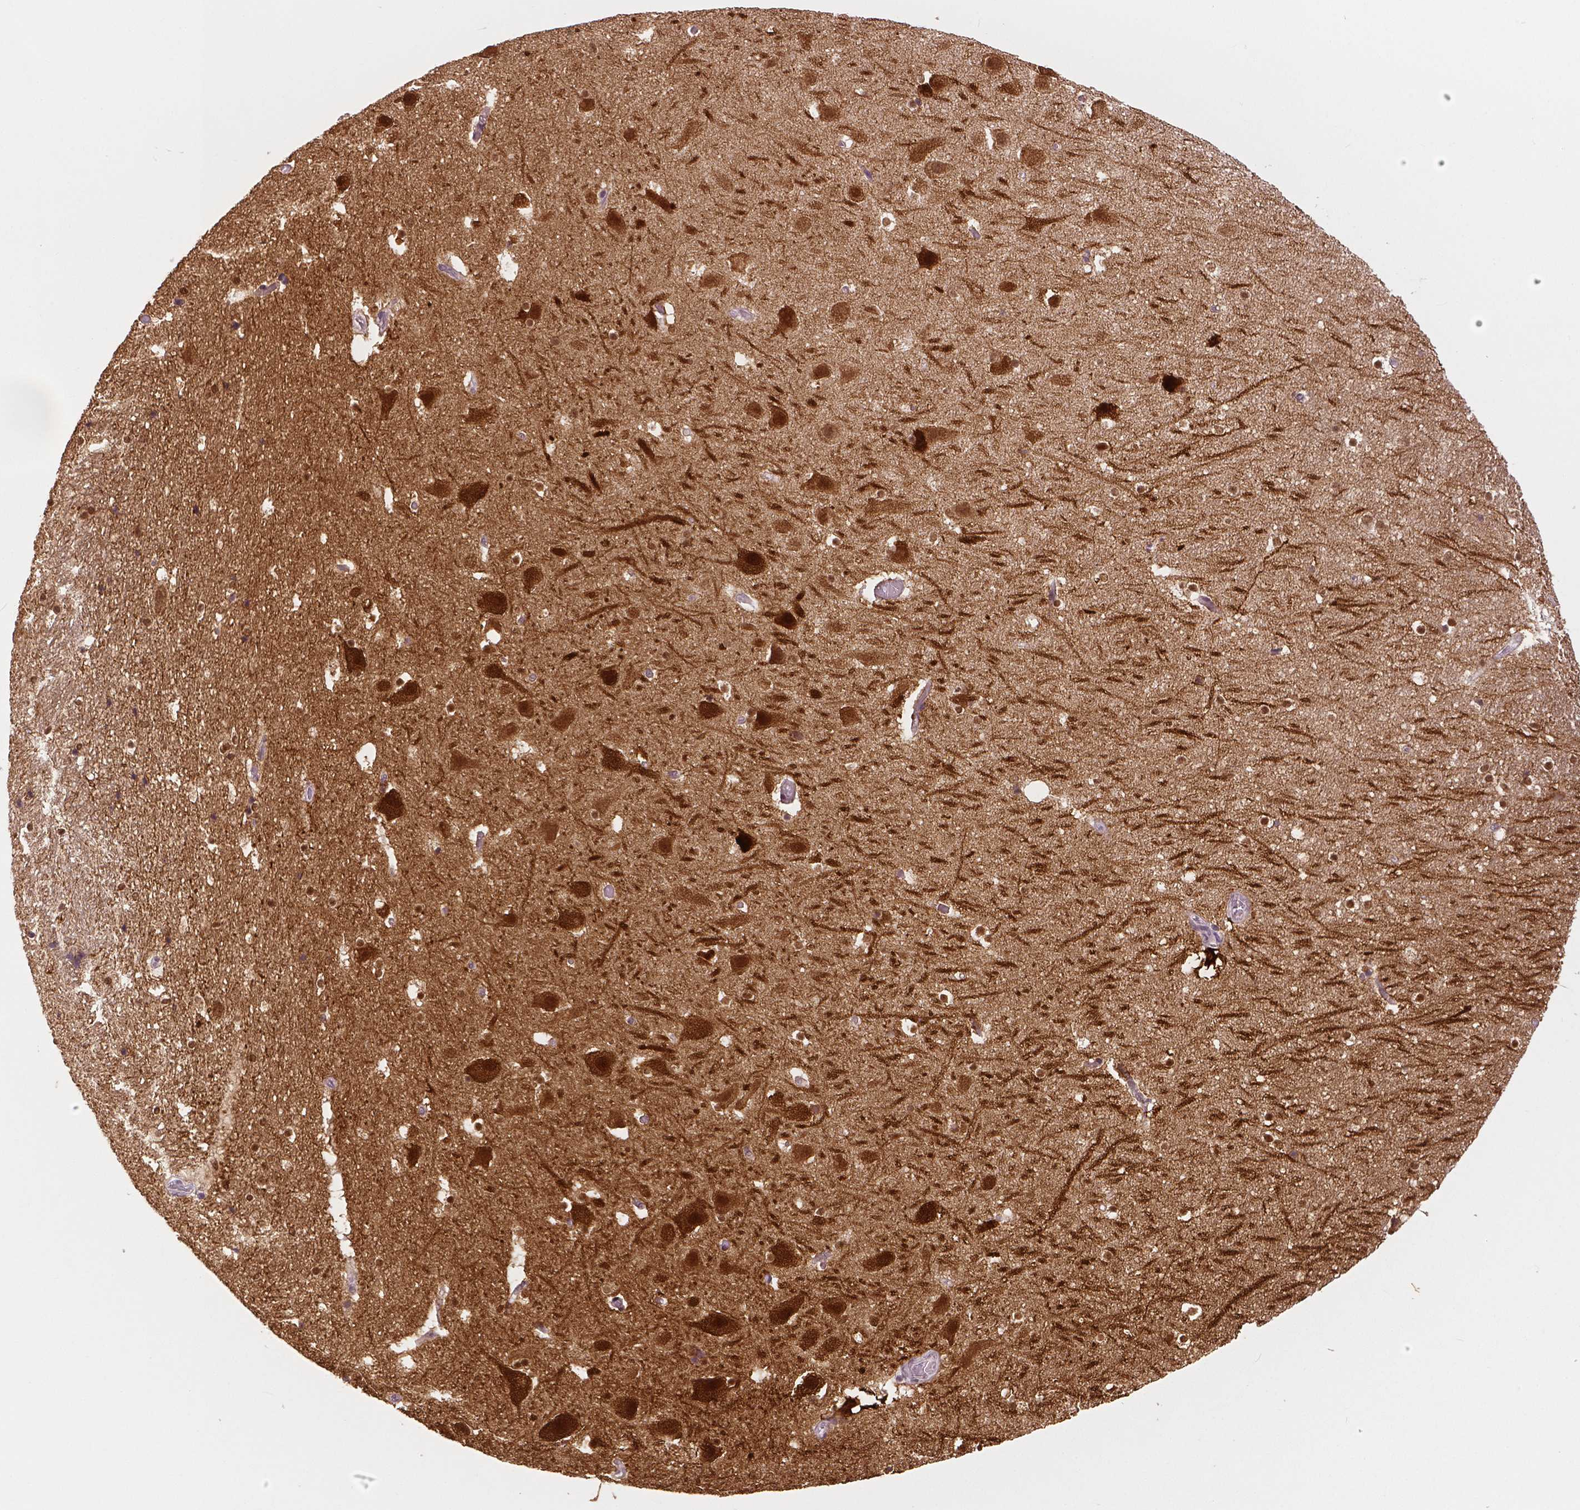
{"staining": {"intensity": "moderate", "quantity": ">75%", "location": "cytoplasmic/membranous,nuclear"}, "tissue": "hippocampus", "cell_type": "Glial cells", "image_type": "normal", "snomed": [{"axis": "morphology", "description": "Normal tissue, NOS"}, {"axis": "topography", "description": "Hippocampus"}], "caption": "High-magnification brightfield microscopy of unremarkable hippocampus stained with DAB (3,3'-diaminobenzidine) (brown) and counterstained with hematoxylin (blue). glial cells exhibit moderate cytoplasmic/membranous,nuclear positivity is present in about>75% of cells. The protein is shown in brown color, while the nuclei are stained blue.", "gene": "NECAB1", "patient": {"sex": "male", "age": 26}}